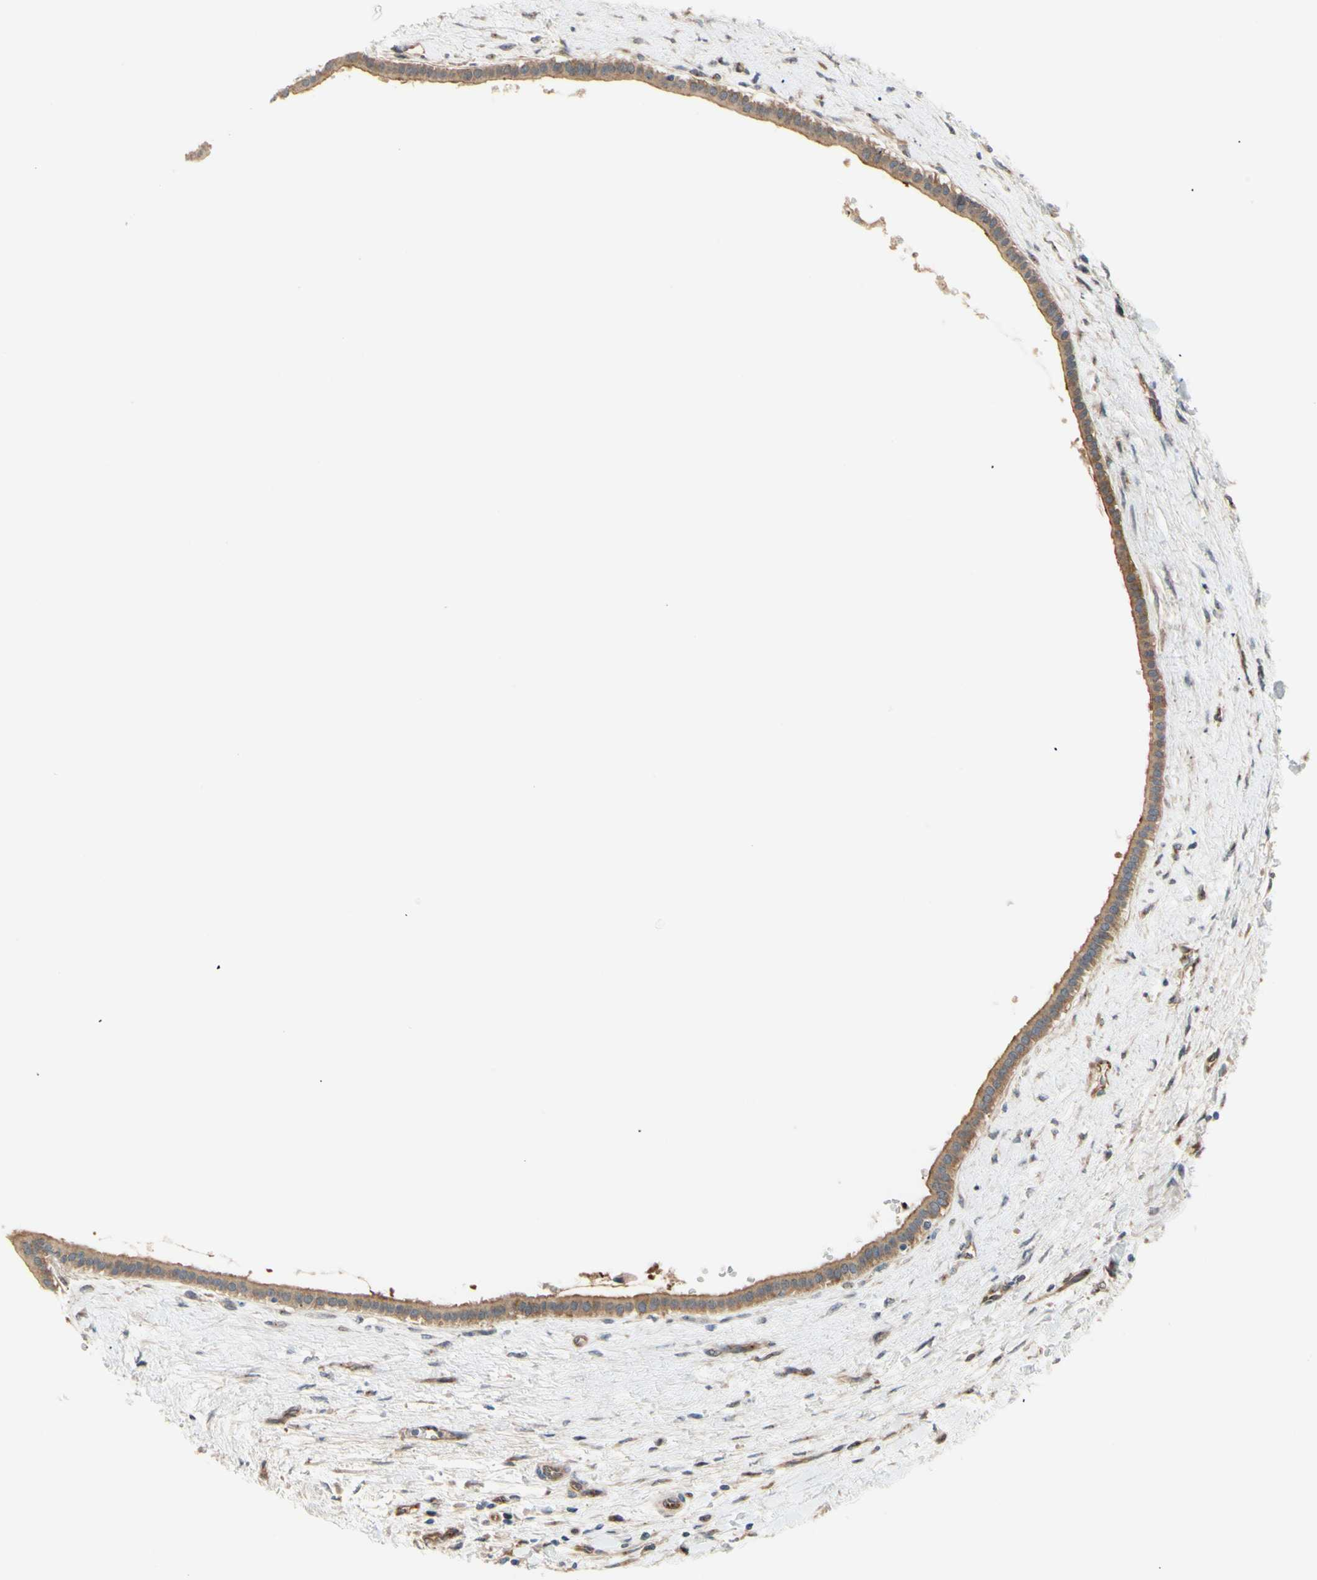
{"staining": {"intensity": "moderate", "quantity": ">75%", "location": "cytoplasmic/membranous"}, "tissue": "liver cancer", "cell_type": "Tumor cells", "image_type": "cancer", "snomed": [{"axis": "morphology", "description": "Cholangiocarcinoma"}, {"axis": "topography", "description": "Liver"}], "caption": "Immunohistochemistry (DAB (3,3'-diaminobenzidine)) staining of human liver cancer exhibits moderate cytoplasmic/membranous protein expression in about >75% of tumor cells.", "gene": "DYNLRB1", "patient": {"sex": "female", "age": 65}}